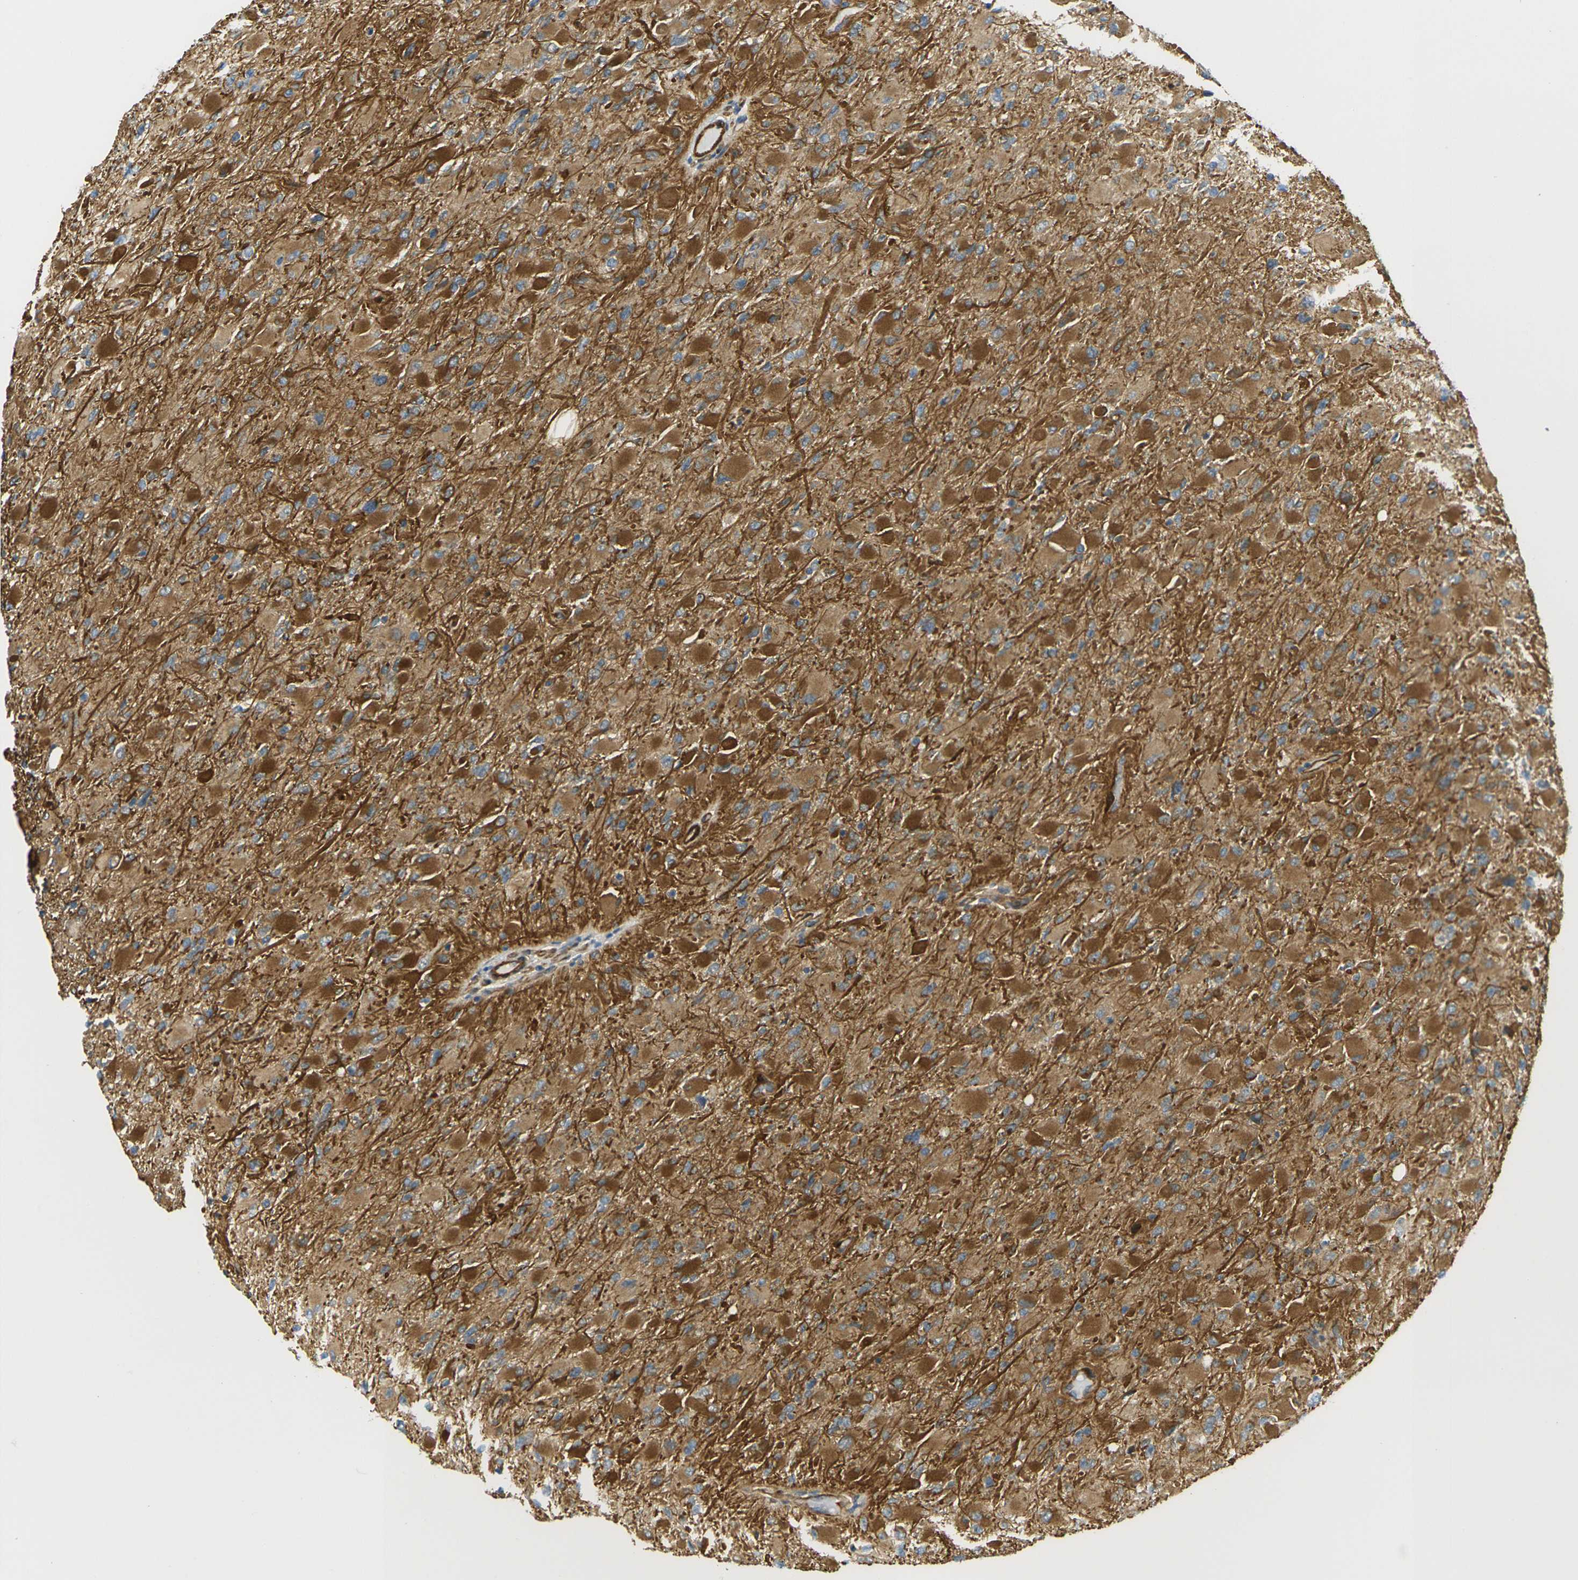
{"staining": {"intensity": "moderate", "quantity": ">75%", "location": "cytoplasmic/membranous"}, "tissue": "glioma", "cell_type": "Tumor cells", "image_type": "cancer", "snomed": [{"axis": "morphology", "description": "Glioma, malignant, High grade"}, {"axis": "topography", "description": "Cerebral cortex"}], "caption": "Immunohistochemistry of glioma reveals medium levels of moderate cytoplasmic/membranous positivity in approximately >75% of tumor cells.", "gene": "CYTH3", "patient": {"sex": "female", "age": 36}}